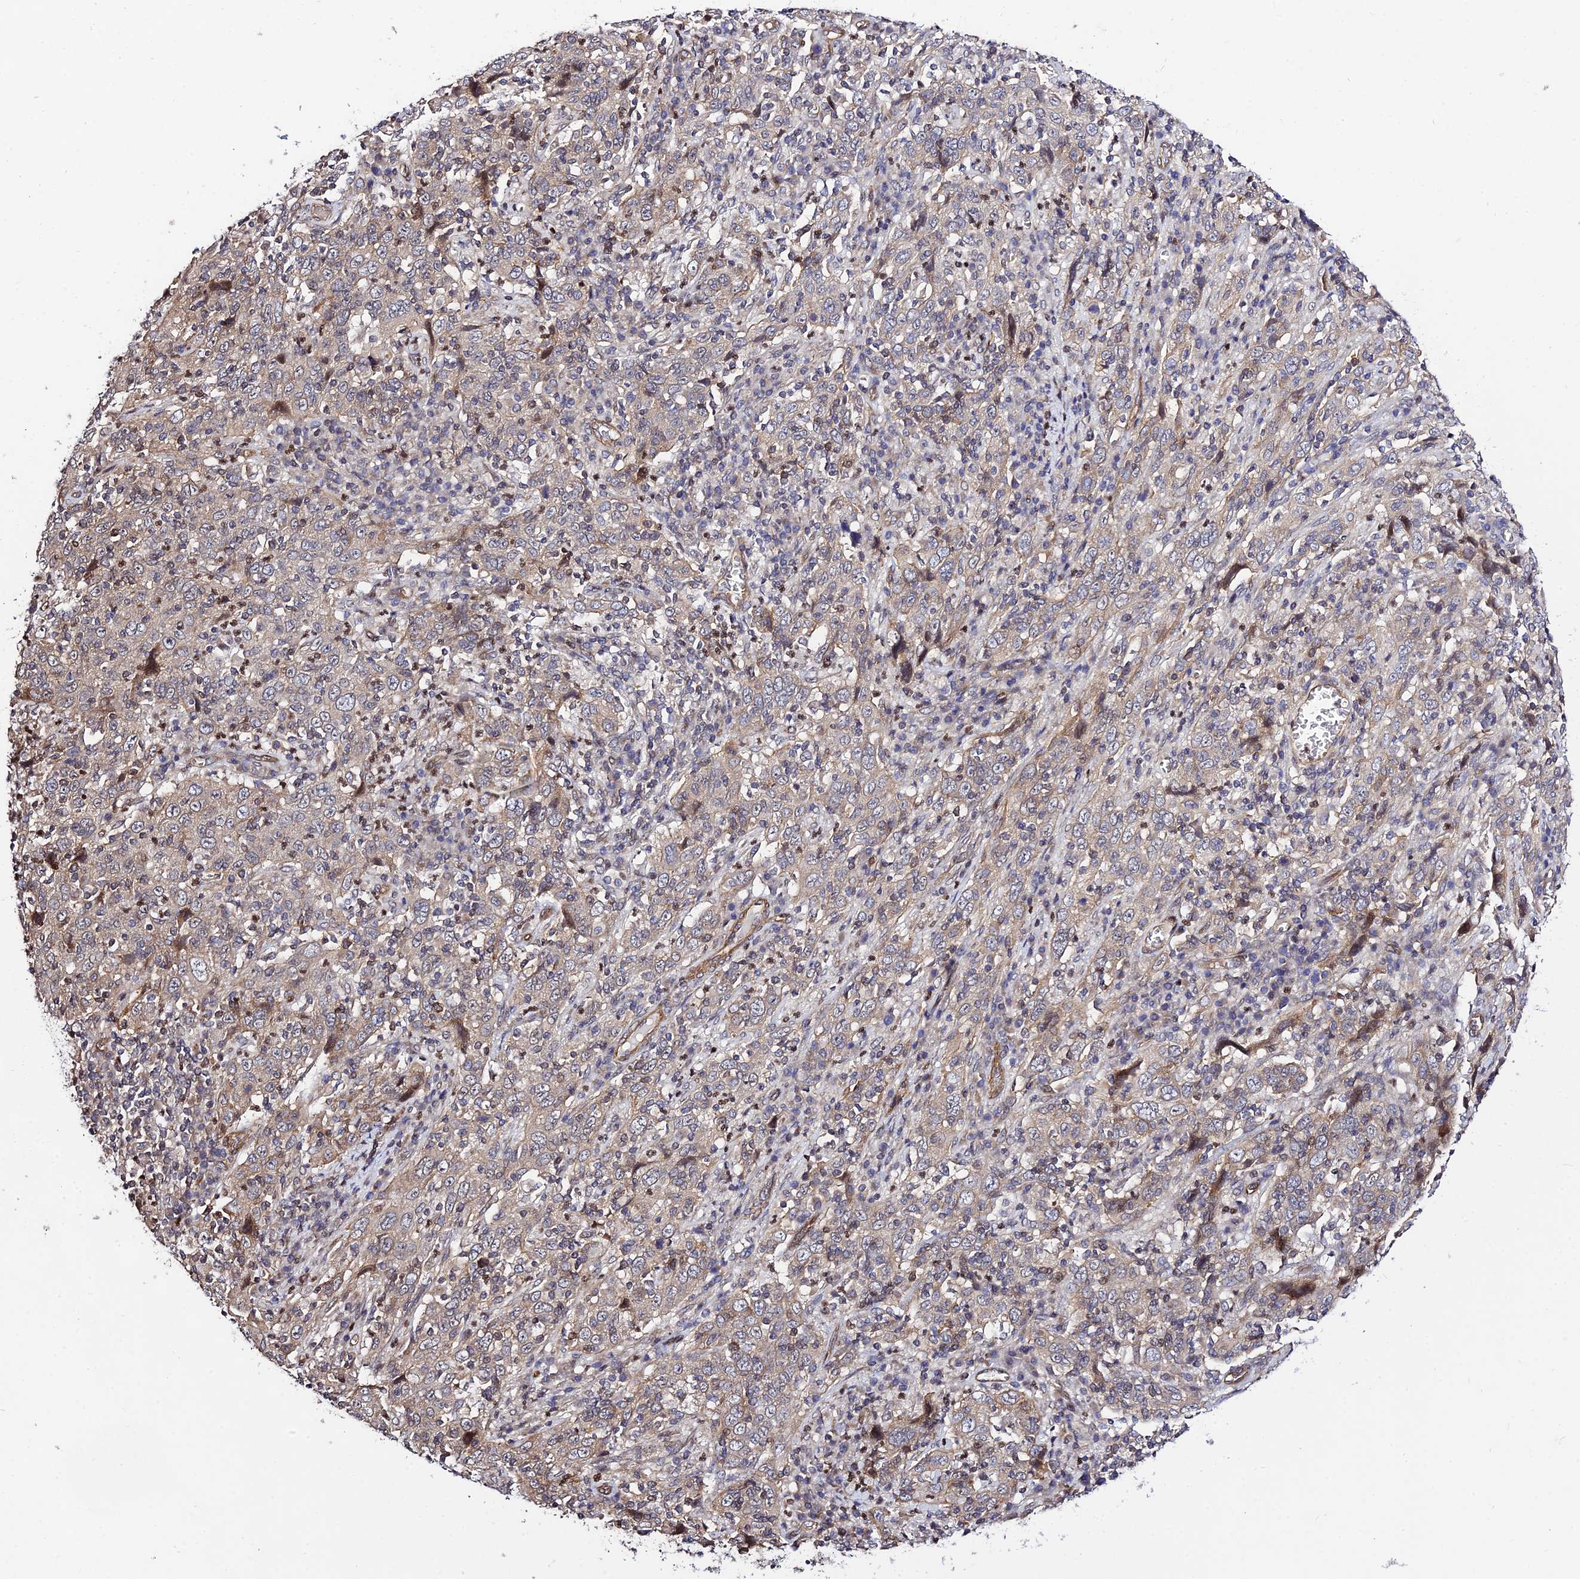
{"staining": {"intensity": "weak", "quantity": ">75%", "location": "cytoplasmic/membranous"}, "tissue": "cervical cancer", "cell_type": "Tumor cells", "image_type": "cancer", "snomed": [{"axis": "morphology", "description": "Squamous cell carcinoma, NOS"}, {"axis": "topography", "description": "Cervix"}], "caption": "Cervical cancer (squamous cell carcinoma) tissue demonstrates weak cytoplasmic/membranous positivity in approximately >75% of tumor cells, visualized by immunohistochemistry. The staining is performed using DAB (3,3'-diaminobenzidine) brown chromogen to label protein expression. The nuclei are counter-stained blue using hematoxylin.", "gene": "SMG6", "patient": {"sex": "female", "age": 46}}